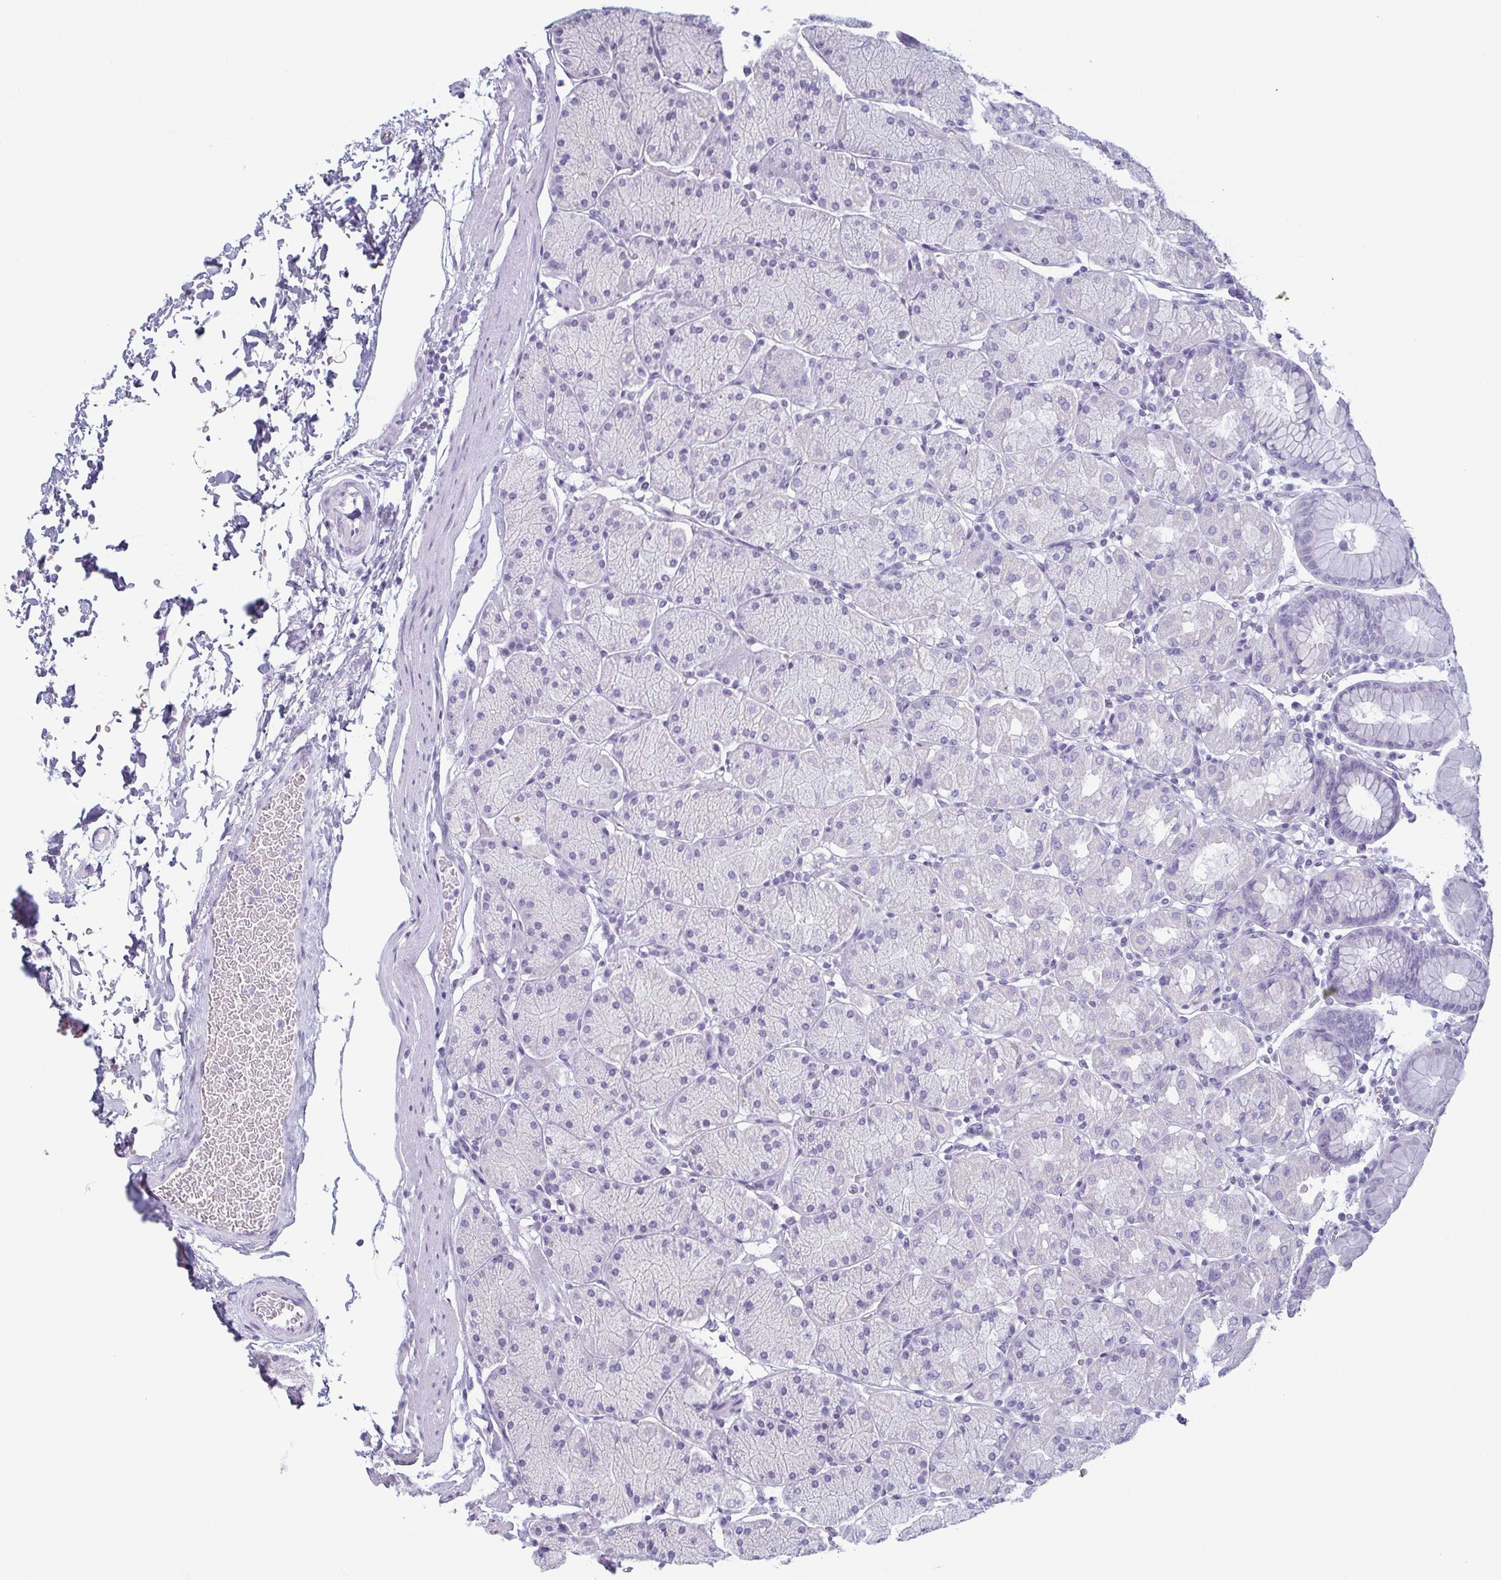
{"staining": {"intensity": "negative", "quantity": "none", "location": "none"}, "tissue": "stomach", "cell_type": "Glandular cells", "image_type": "normal", "snomed": [{"axis": "morphology", "description": "Normal tissue, NOS"}, {"axis": "topography", "description": "Stomach, upper"}, {"axis": "topography", "description": "Stomach"}], "caption": "Glandular cells show no significant protein staining in normal stomach.", "gene": "KRT78", "patient": {"sex": "male", "age": 76}}